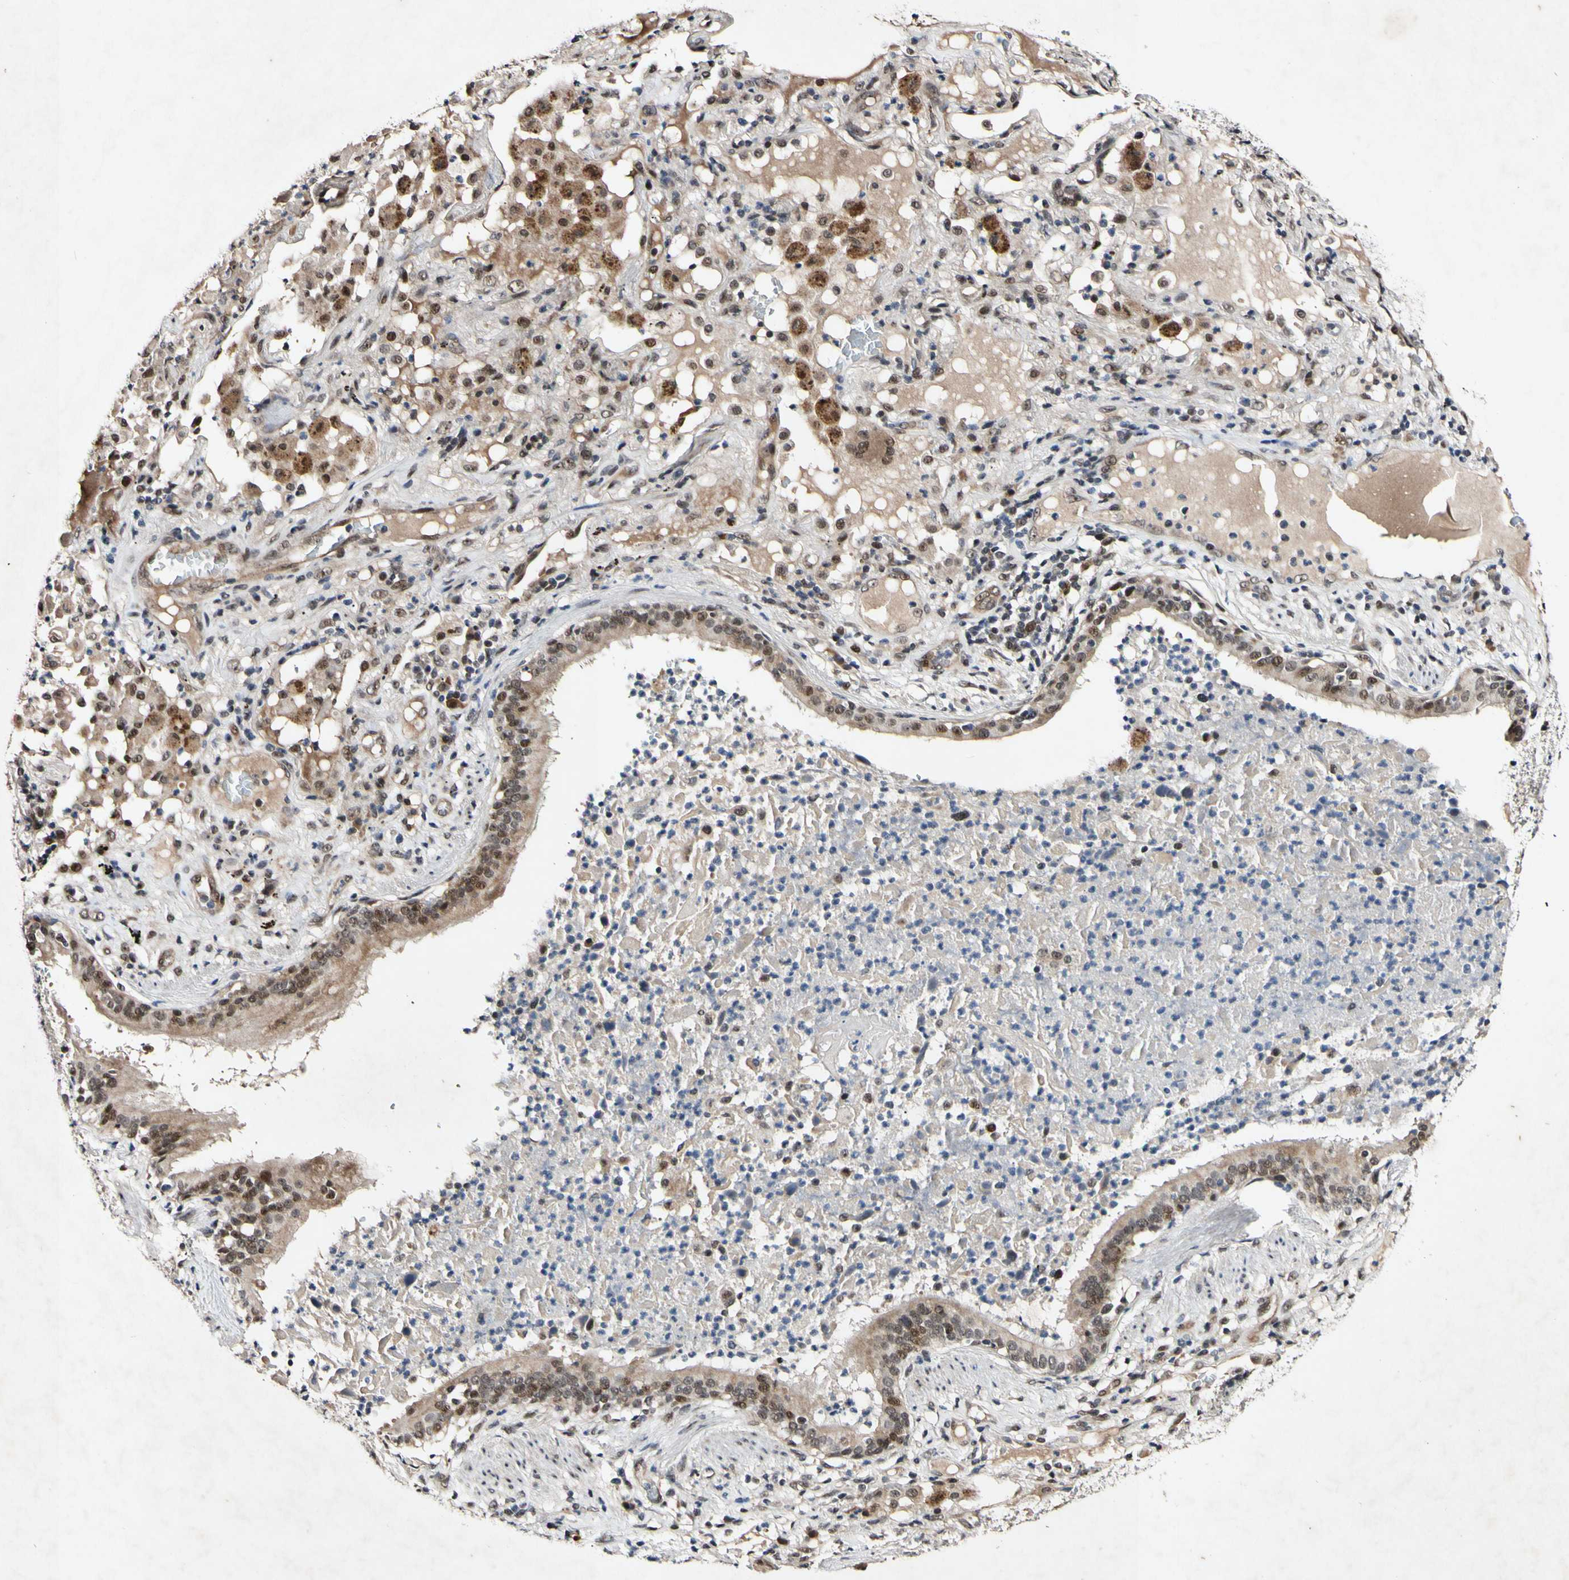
{"staining": {"intensity": "moderate", "quantity": "25%-75%", "location": "nuclear"}, "tissue": "lung cancer", "cell_type": "Tumor cells", "image_type": "cancer", "snomed": [{"axis": "morphology", "description": "Squamous cell carcinoma, NOS"}, {"axis": "topography", "description": "Lung"}], "caption": "Lung cancer (squamous cell carcinoma) tissue demonstrates moderate nuclear positivity in about 25%-75% of tumor cells", "gene": "POLR2F", "patient": {"sex": "male", "age": 57}}